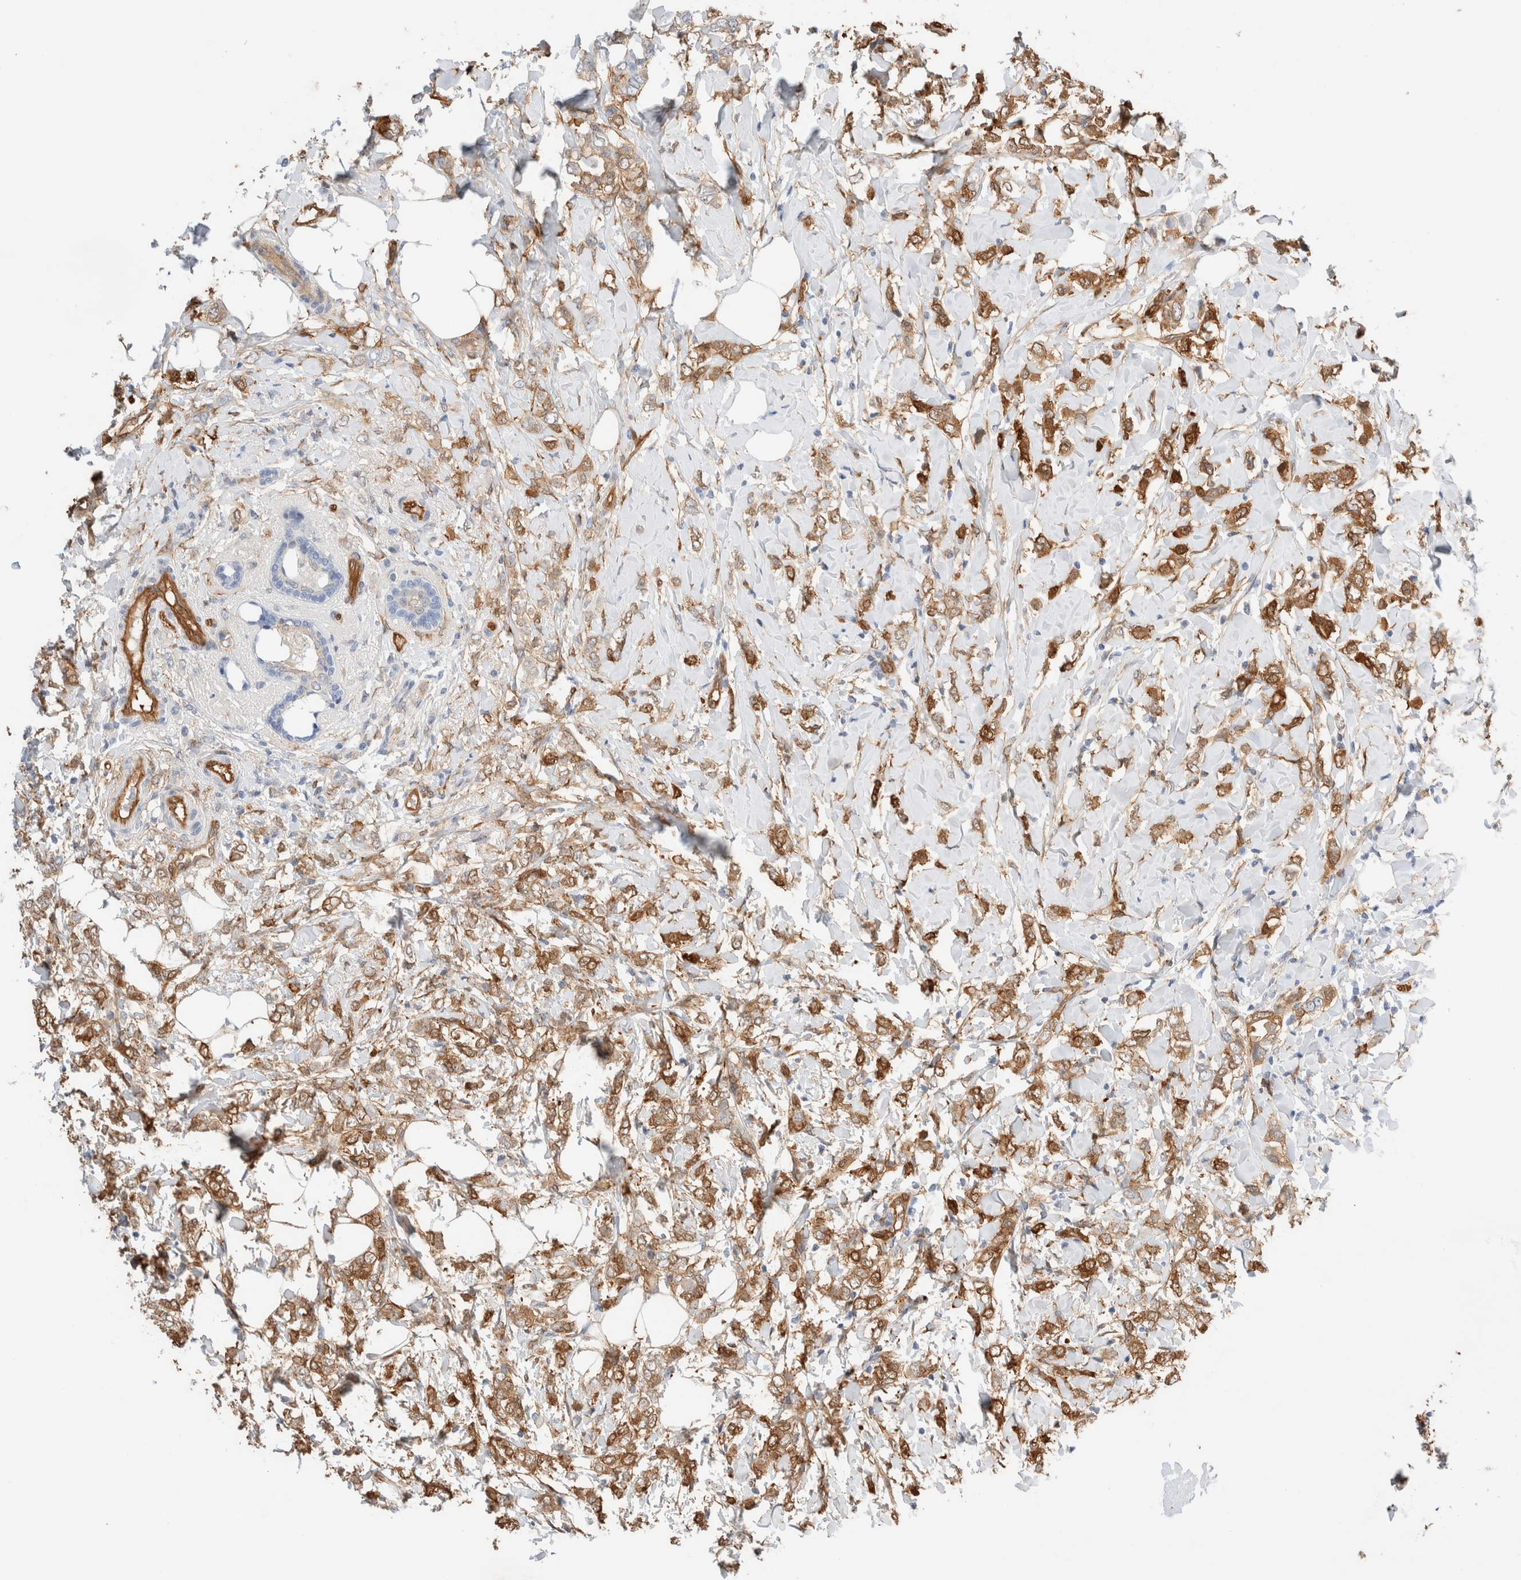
{"staining": {"intensity": "moderate", "quantity": ">75%", "location": "cytoplasmic/membranous"}, "tissue": "breast cancer", "cell_type": "Tumor cells", "image_type": "cancer", "snomed": [{"axis": "morphology", "description": "Normal tissue, NOS"}, {"axis": "morphology", "description": "Lobular carcinoma"}, {"axis": "topography", "description": "Breast"}], "caption": "IHC of human breast lobular carcinoma reveals medium levels of moderate cytoplasmic/membranous expression in about >75% of tumor cells.", "gene": "LMCD1", "patient": {"sex": "female", "age": 47}}